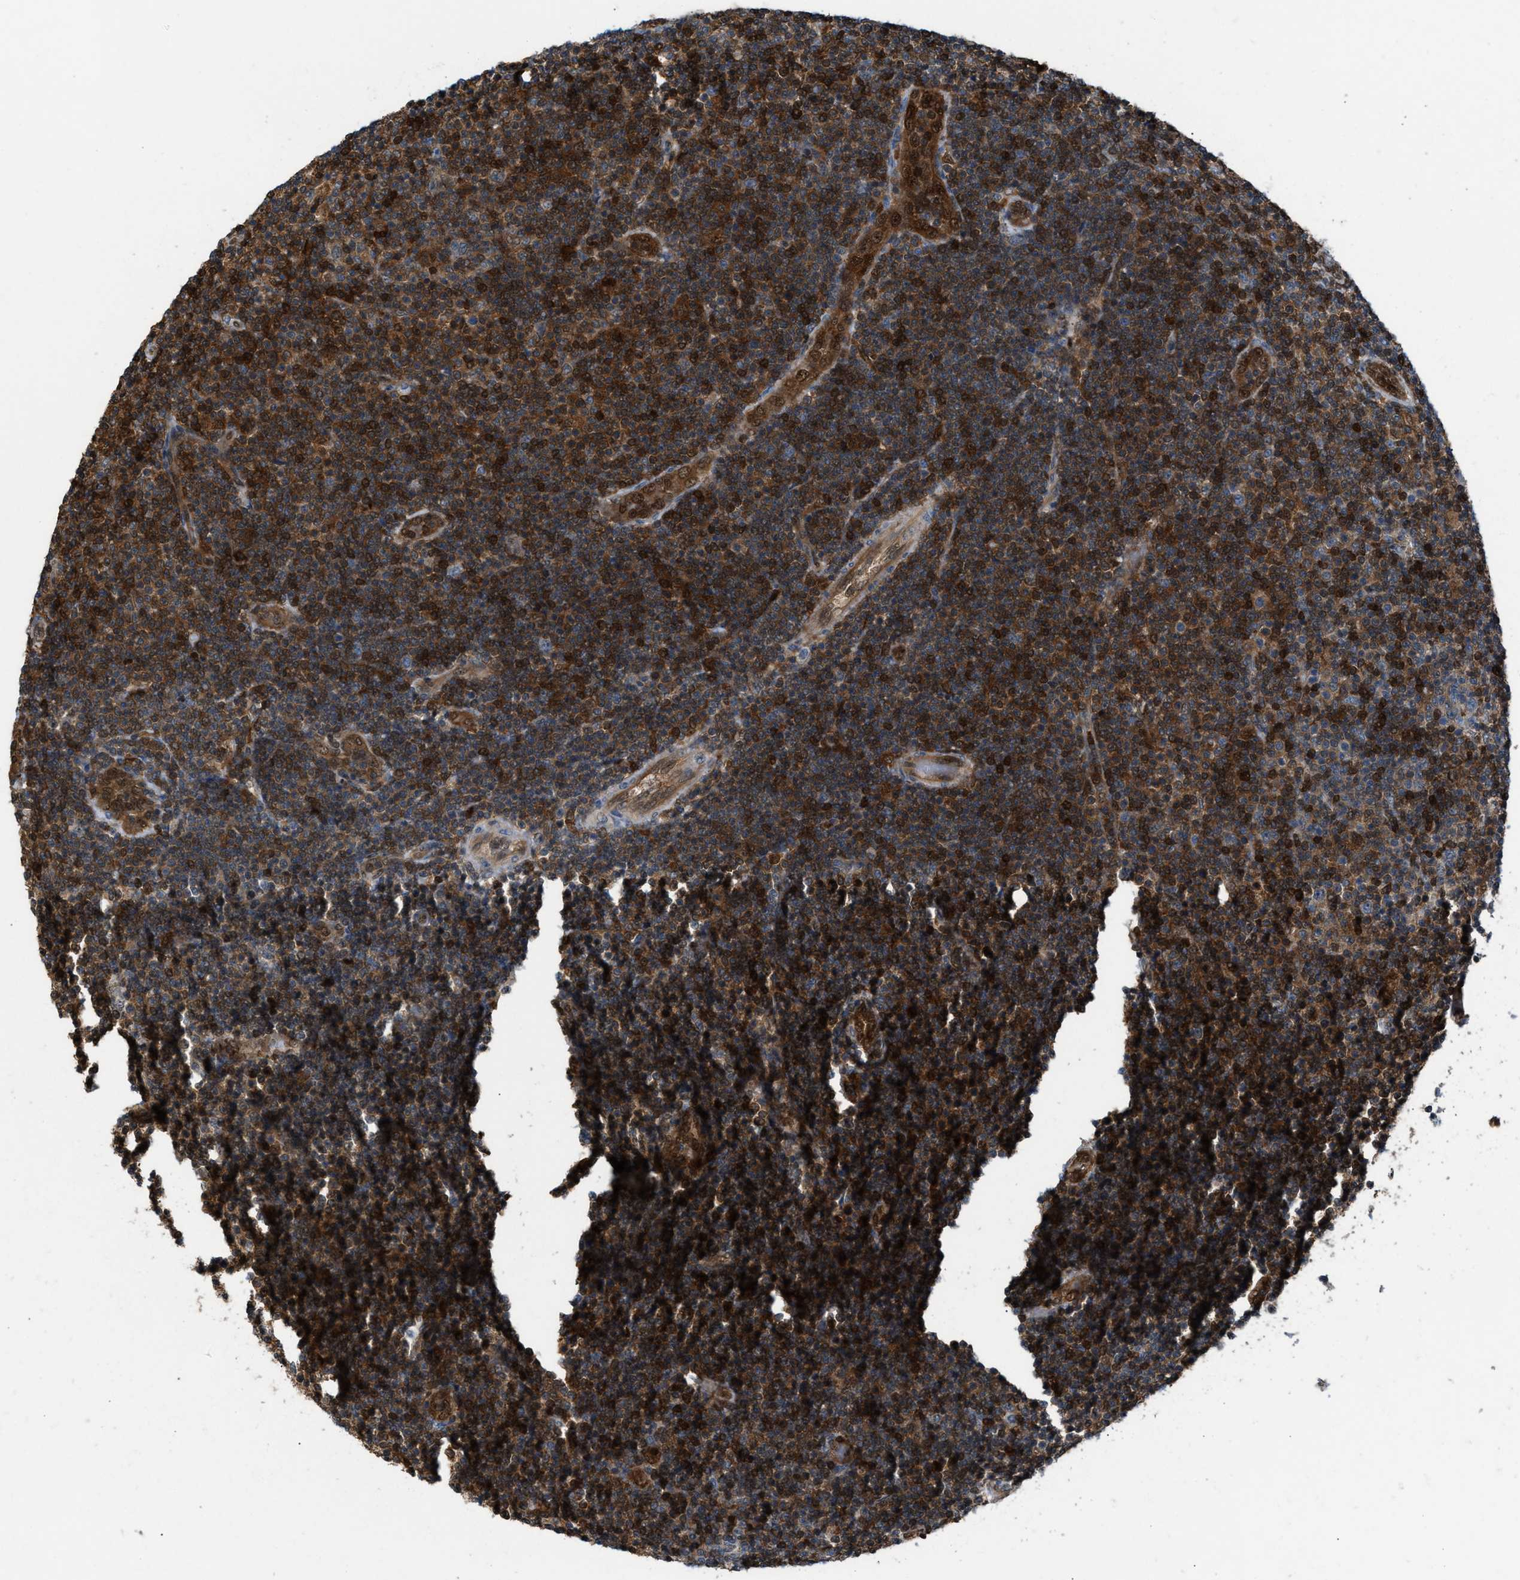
{"staining": {"intensity": "strong", "quantity": "25%-75%", "location": "cytoplasmic/membranous"}, "tissue": "lymphoma", "cell_type": "Tumor cells", "image_type": "cancer", "snomed": [{"axis": "morphology", "description": "Malignant lymphoma, non-Hodgkin's type, Low grade"}, {"axis": "topography", "description": "Lymph node"}], "caption": "Strong cytoplasmic/membranous protein staining is appreciated in about 25%-75% of tumor cells in low-grade malignant lymphoma, non-Hodgkin's type.", "gene": "TPK1", "patient": {"sex": "male", "age": 83}}